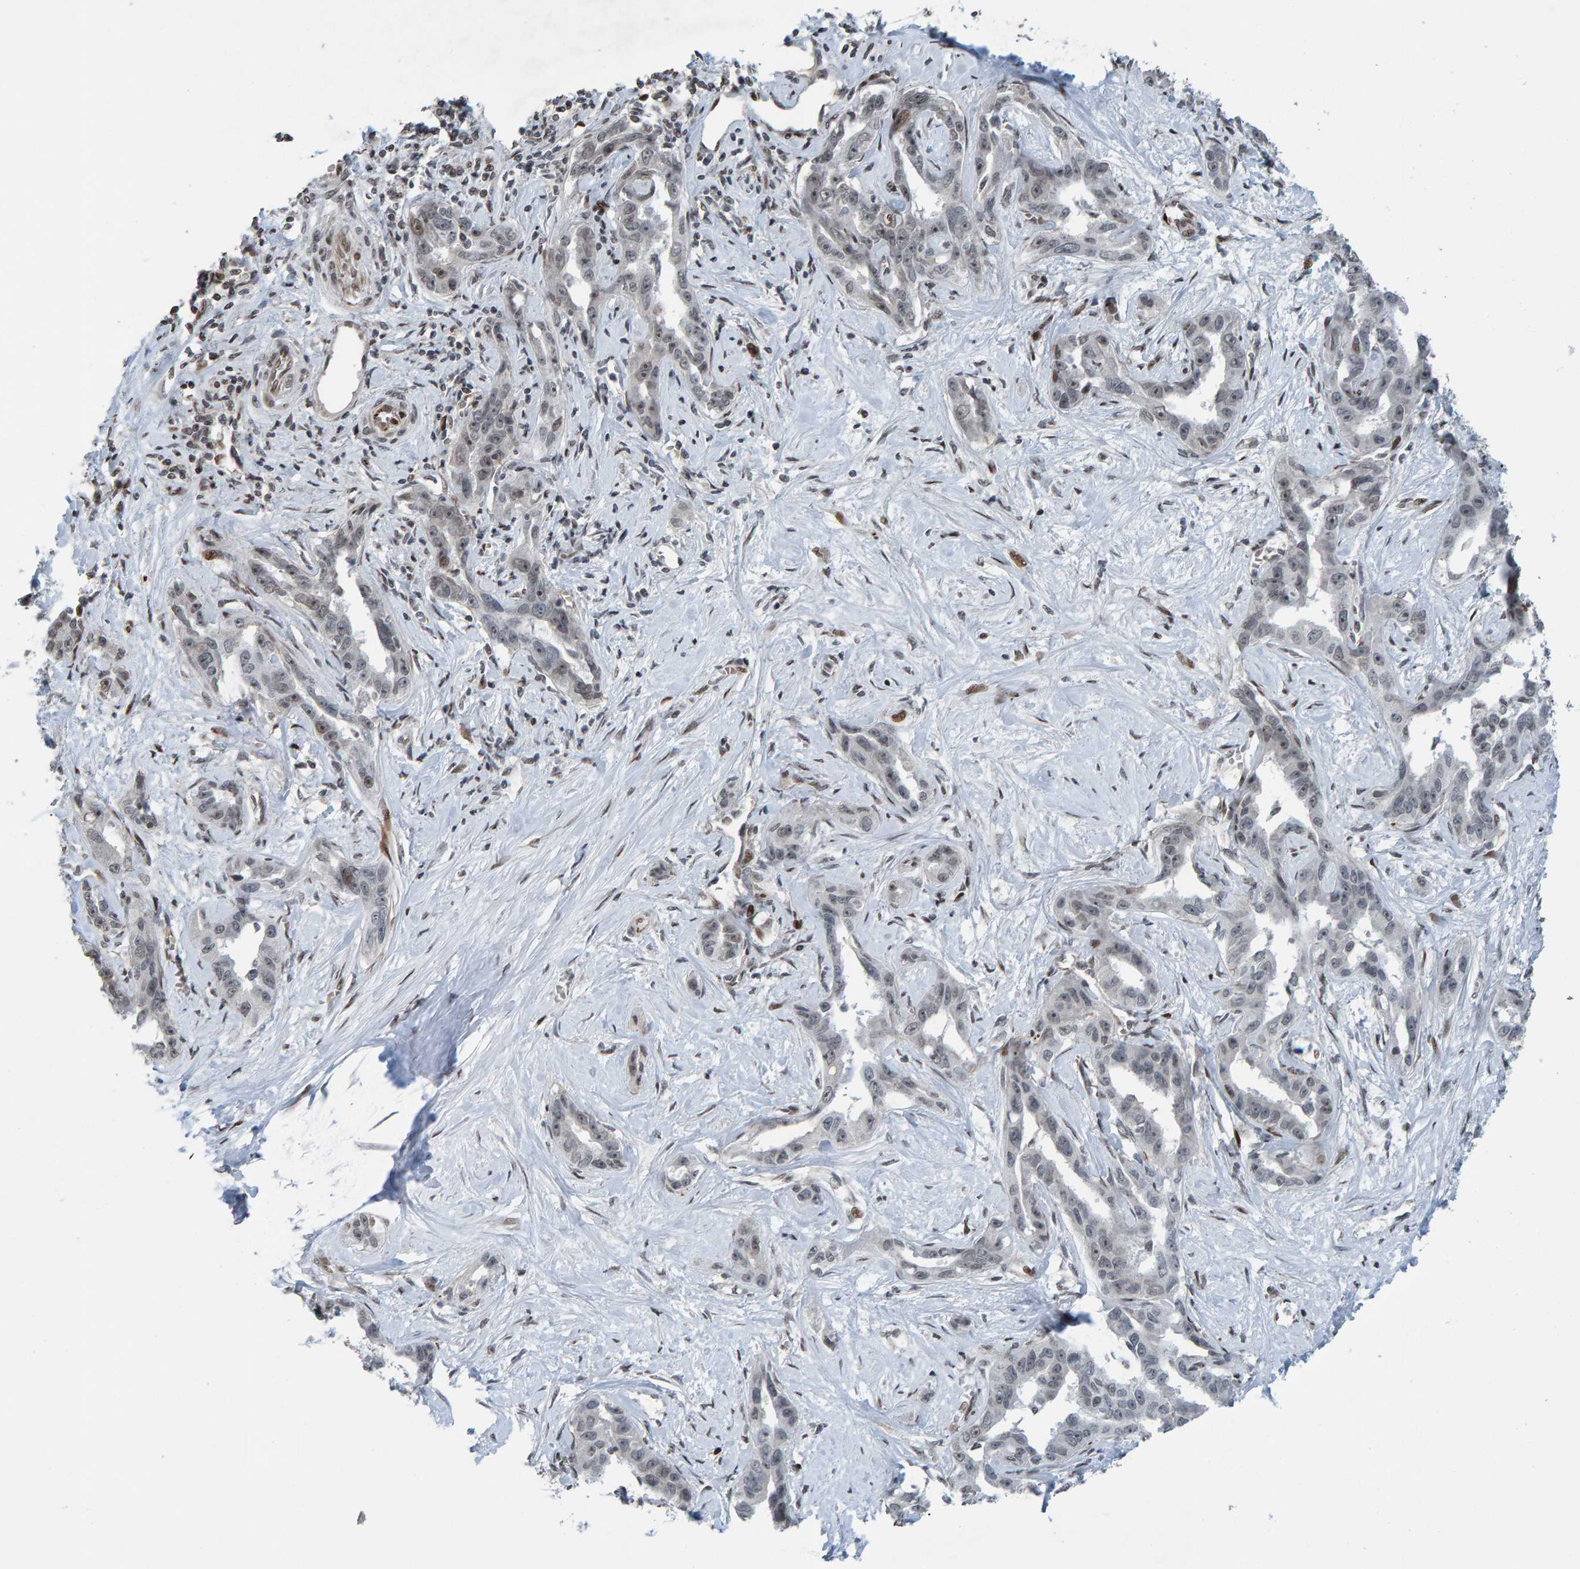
{"staining": {"intensity": "negative", "quantity": "none", "location": "none"}, "tissue": "liver cancer", "cell_type": "Tumor cells", "image_type": "cancer", "snomed": [{"axis": "morphology", "description": "Cholangiocarcinoma"}, {"axis": "topography", "description": "Liver"}], "caption": "High magnification brightfield microscopy of cholangiocarcinoma (liver) stained with DAB (brown) and counterstained with hematoxylin (blue): tumor cells show no significant positivity.", "gene": "ZNF366", "patient": {"sex": "male", "age": 59}}